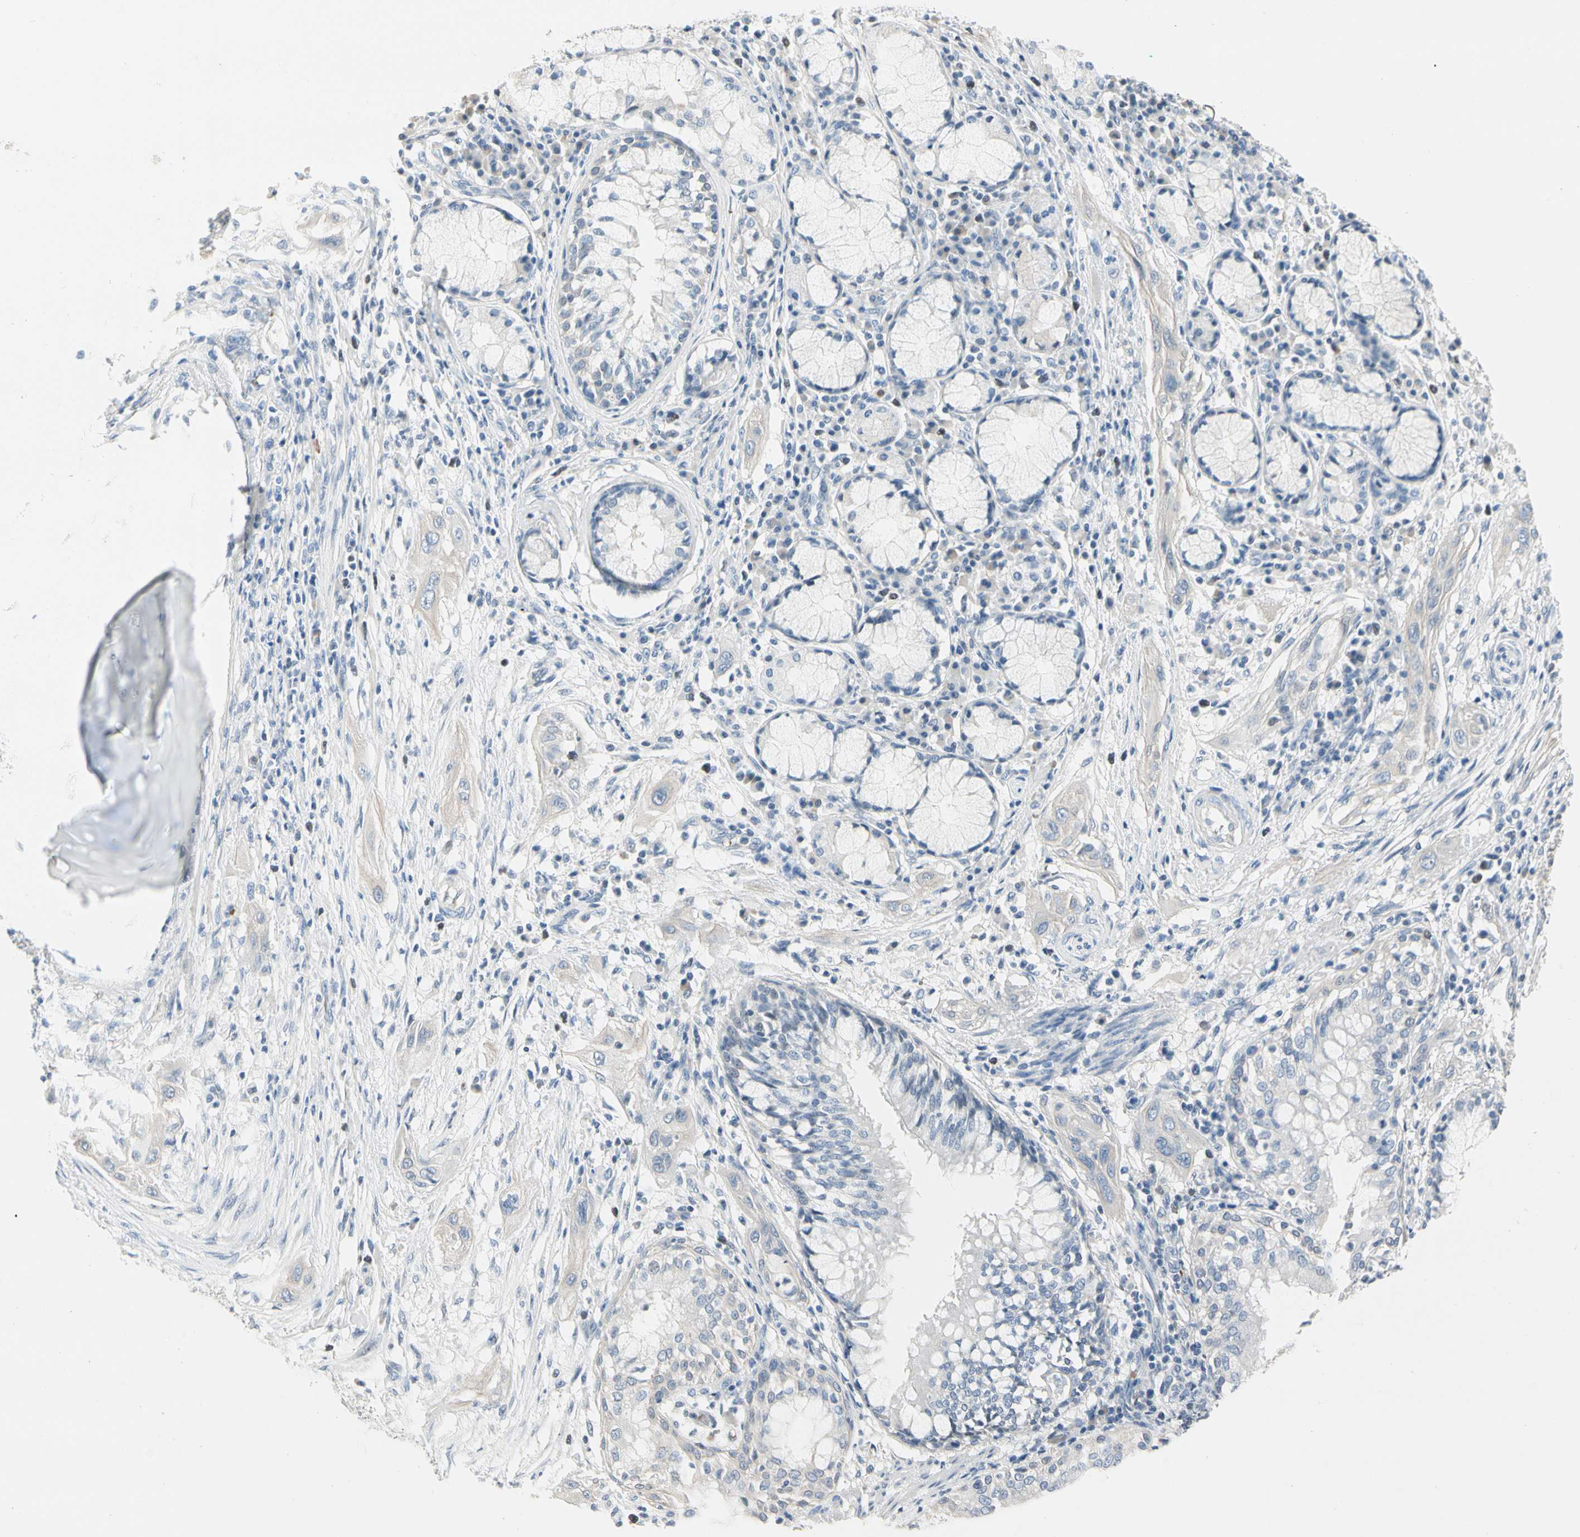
{"staining": {"intensity": "negative", "quantity": "none", "location": "none"}, "tissue": "lung cancer", "cell_type": "Tumor cells", "image_type": "cancer", "snomed": [{"axis": "morphology", "description": "Squamous cell carcinoma, NOS"}, {"axis": "topography", "description": "Lung"}], "caption": "Human lung cancer (squamous cell carcinoma) stained for a protein using immunohistochemistry (IHC) exhibits no staining in tumor cells.", "gene": "CA1", "patient": {"sex": "female", "age": 47}}